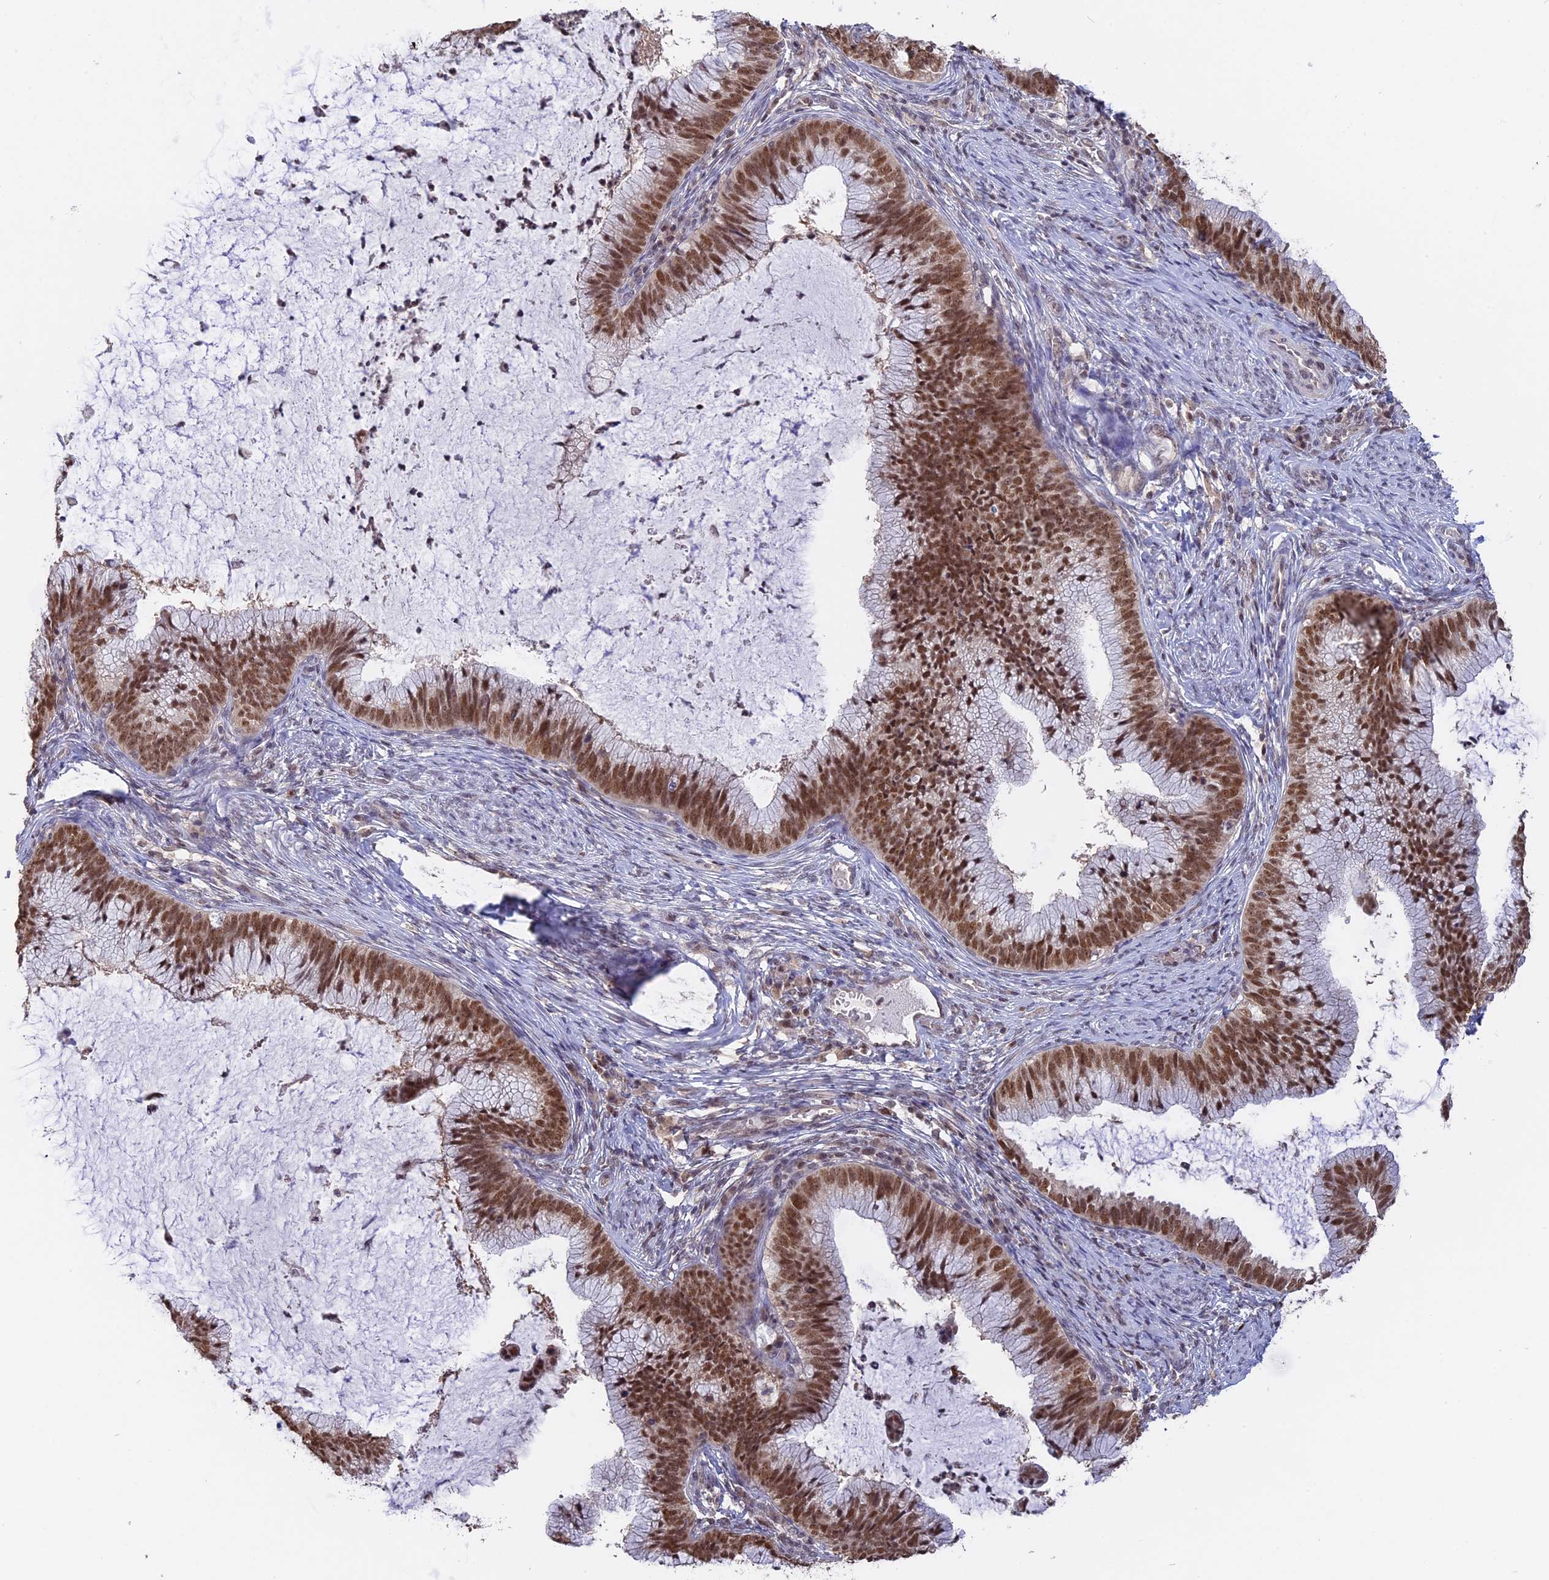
{"staining": {"intensity": "moderate", "quantity": ">75%", "location": "nuclear"}, "tissue": "cervical cancer", "cell_type": "Tumor cells", "image_type": "cancer", "snomed": [{"axis": "morphology", "description": "Adenocarcinoma, NOS"}, {"axis": "topography", "description": "Cervix"}], "caption": "Tumor cells exhibit medium levels of moderate nuclear expression in about >75% of cells in adenocarcinoma (cervical). Using DAB (3,3'-diaminobenzidine) (brown) and hematoxylin (blue) stains, captured at high magnification using brightfield microscopy.", "gene": "RFC5", "patient": {"sex": "female", "age": 36}}